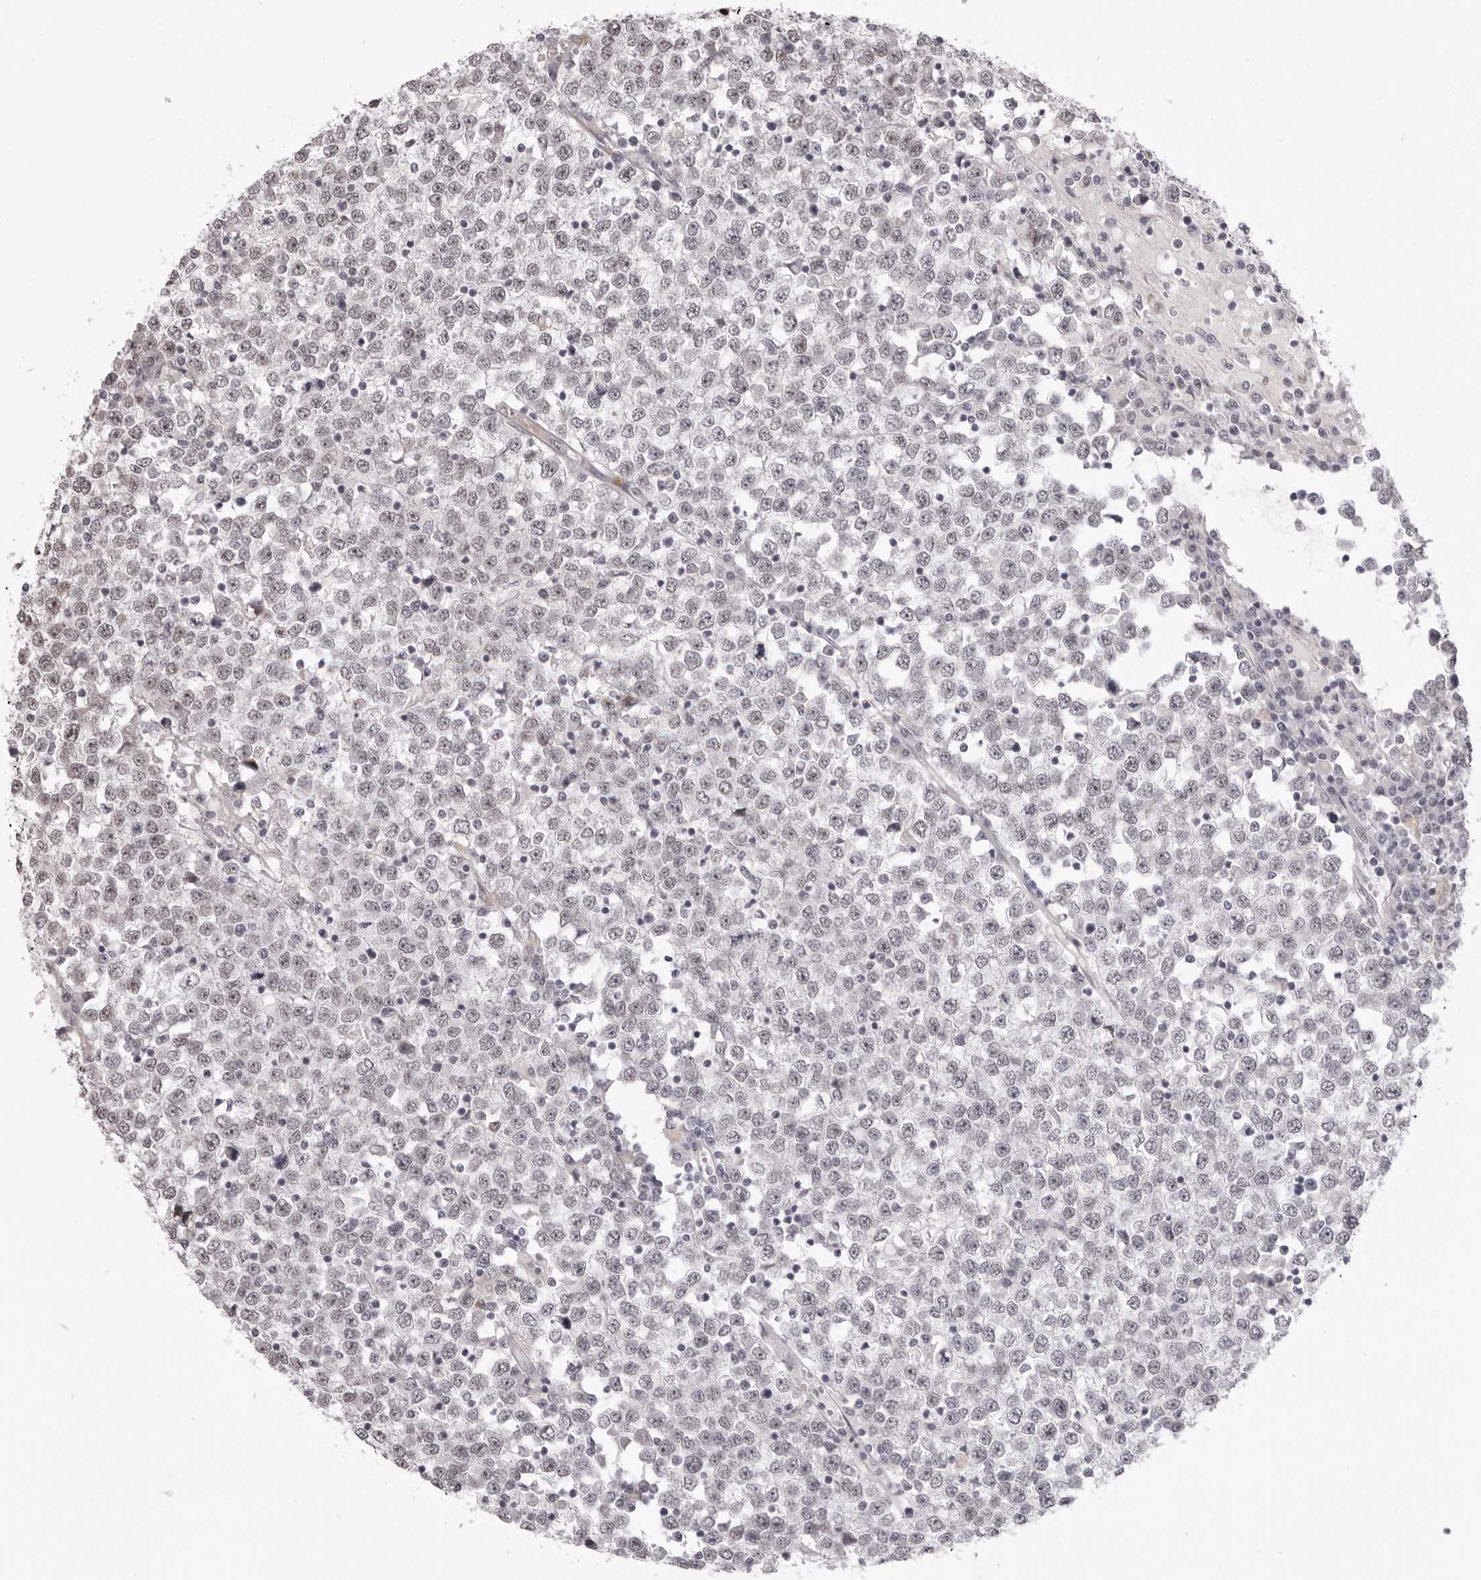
{"staining": {"intensity": "weak", "quantity": "25%-75%", "location": "nuclear"}, "tissue": "testis cancer", "cell_type": "Tumor cells", "image_type": "cancer", "snomed": [{"axis": "morphology", "description": "Seminoma, NOS"}, {"axis": "topography", "description": "Testis"}], "caption": "Seminoma (testis) tissue demonstrates weak nuclear positivity in approximately 25%-75% of tumor cells, visualized by immunohistochemistry.", "gene": "SUGCT", "patient": {"sex": "male", "age": 65}}